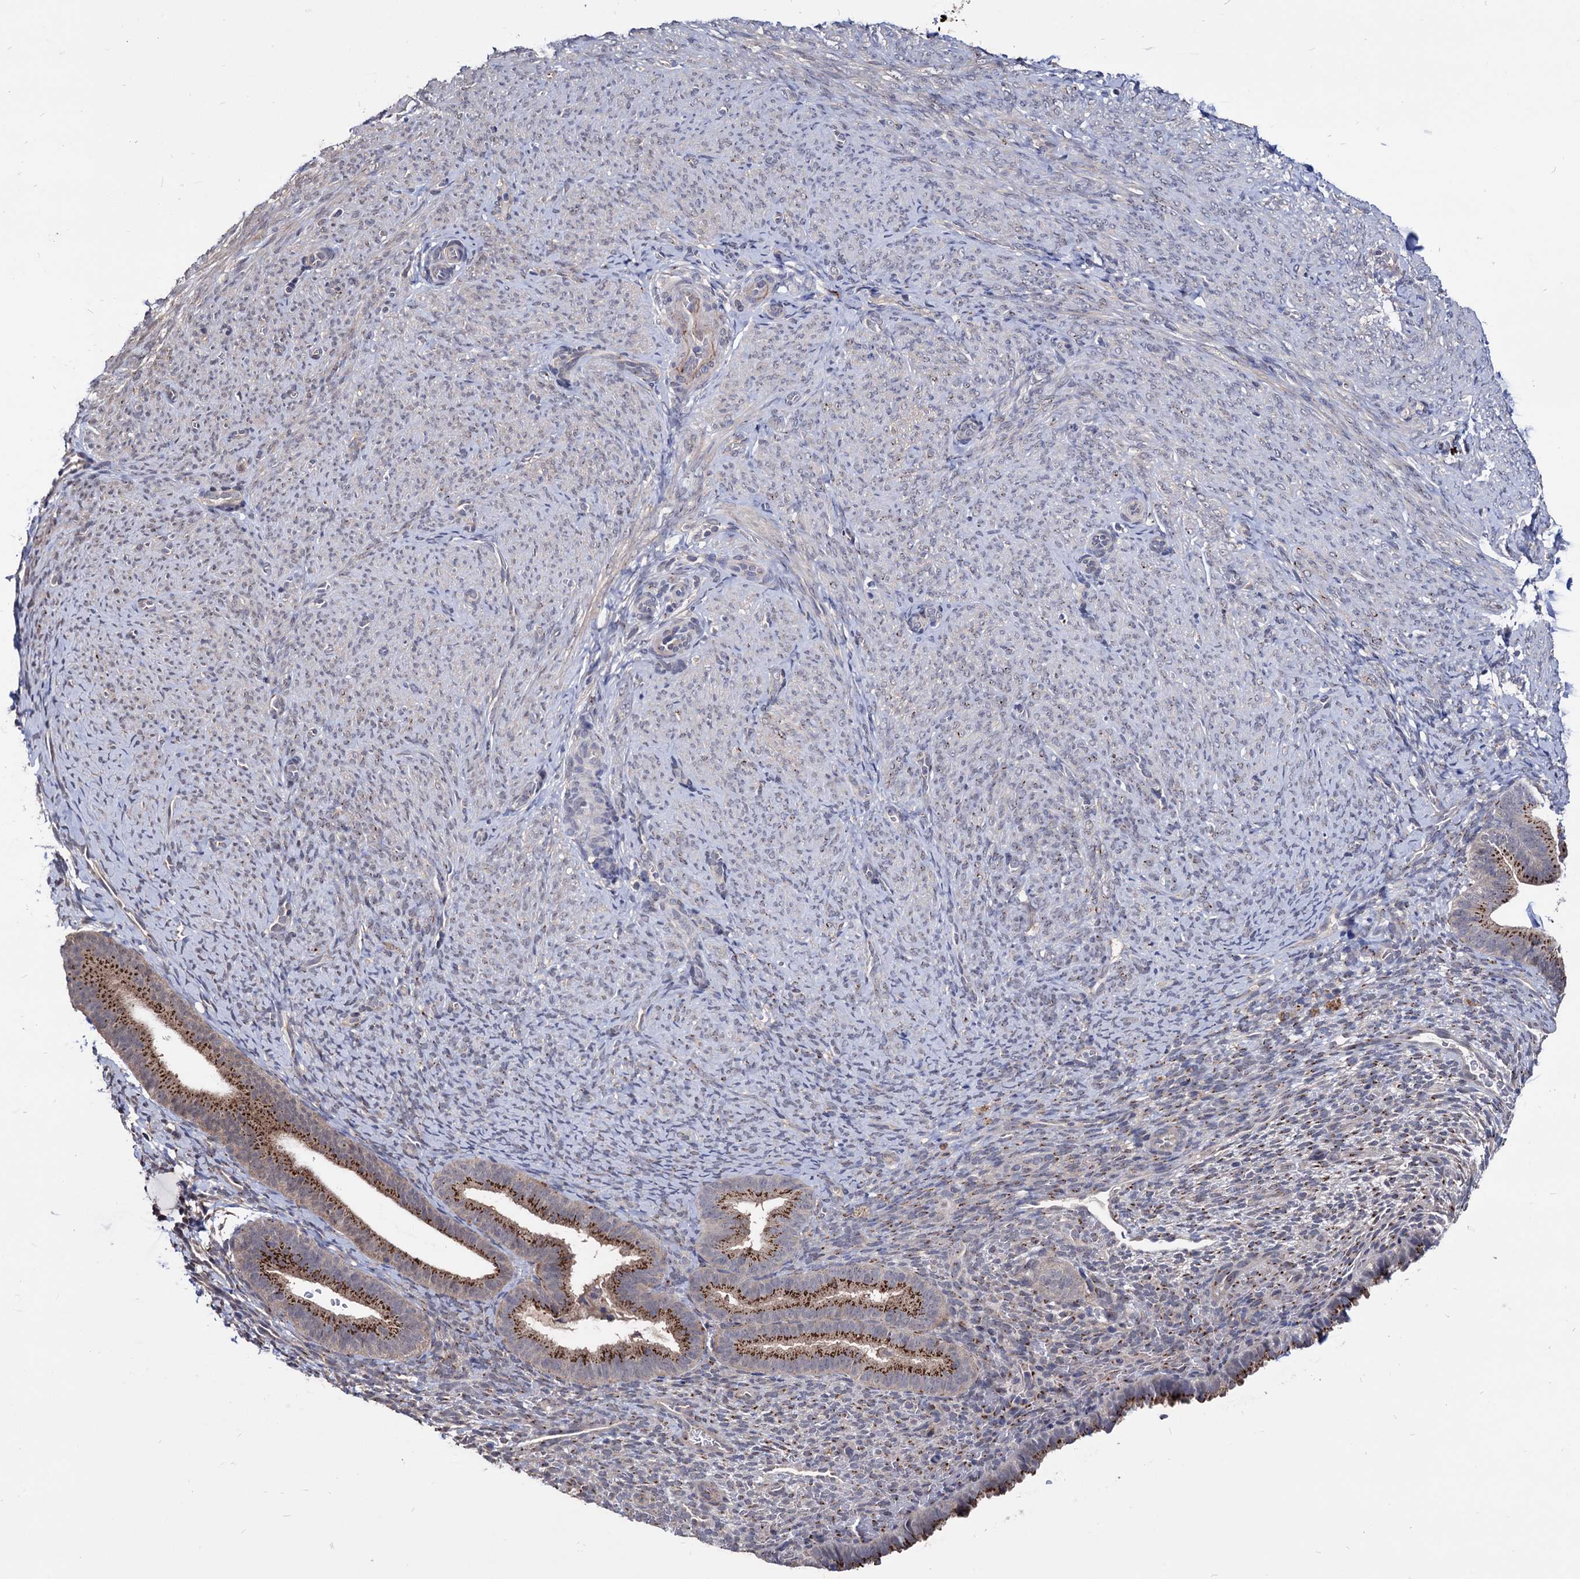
{"staining": {"intensity": "moderate", "quantity": "<25%", "location": "cytoplasmic/membranous"}, "tissue": "endometrium", "cell_type": "Cells in endometrial stroma", "image_type": "normal", "snomed": [{"axis": "morphology", "description": "Normal tissue, NOS"}, {"axis": "topography", "description": "Endometrium"}], "caption": "Protein staining of benign endometrium demonstrates moderate cytoplasmic/membranous positivity in approximately <25% of cells in endometrial stroma. The staining was performed using DAB (3,3'-diaminobenzidine), with brown indicating positive protein expression. Nuclei are stained blue with hematoxylin.", "gene": "ESD", "patient": {"sex": "female", "age": 65}}